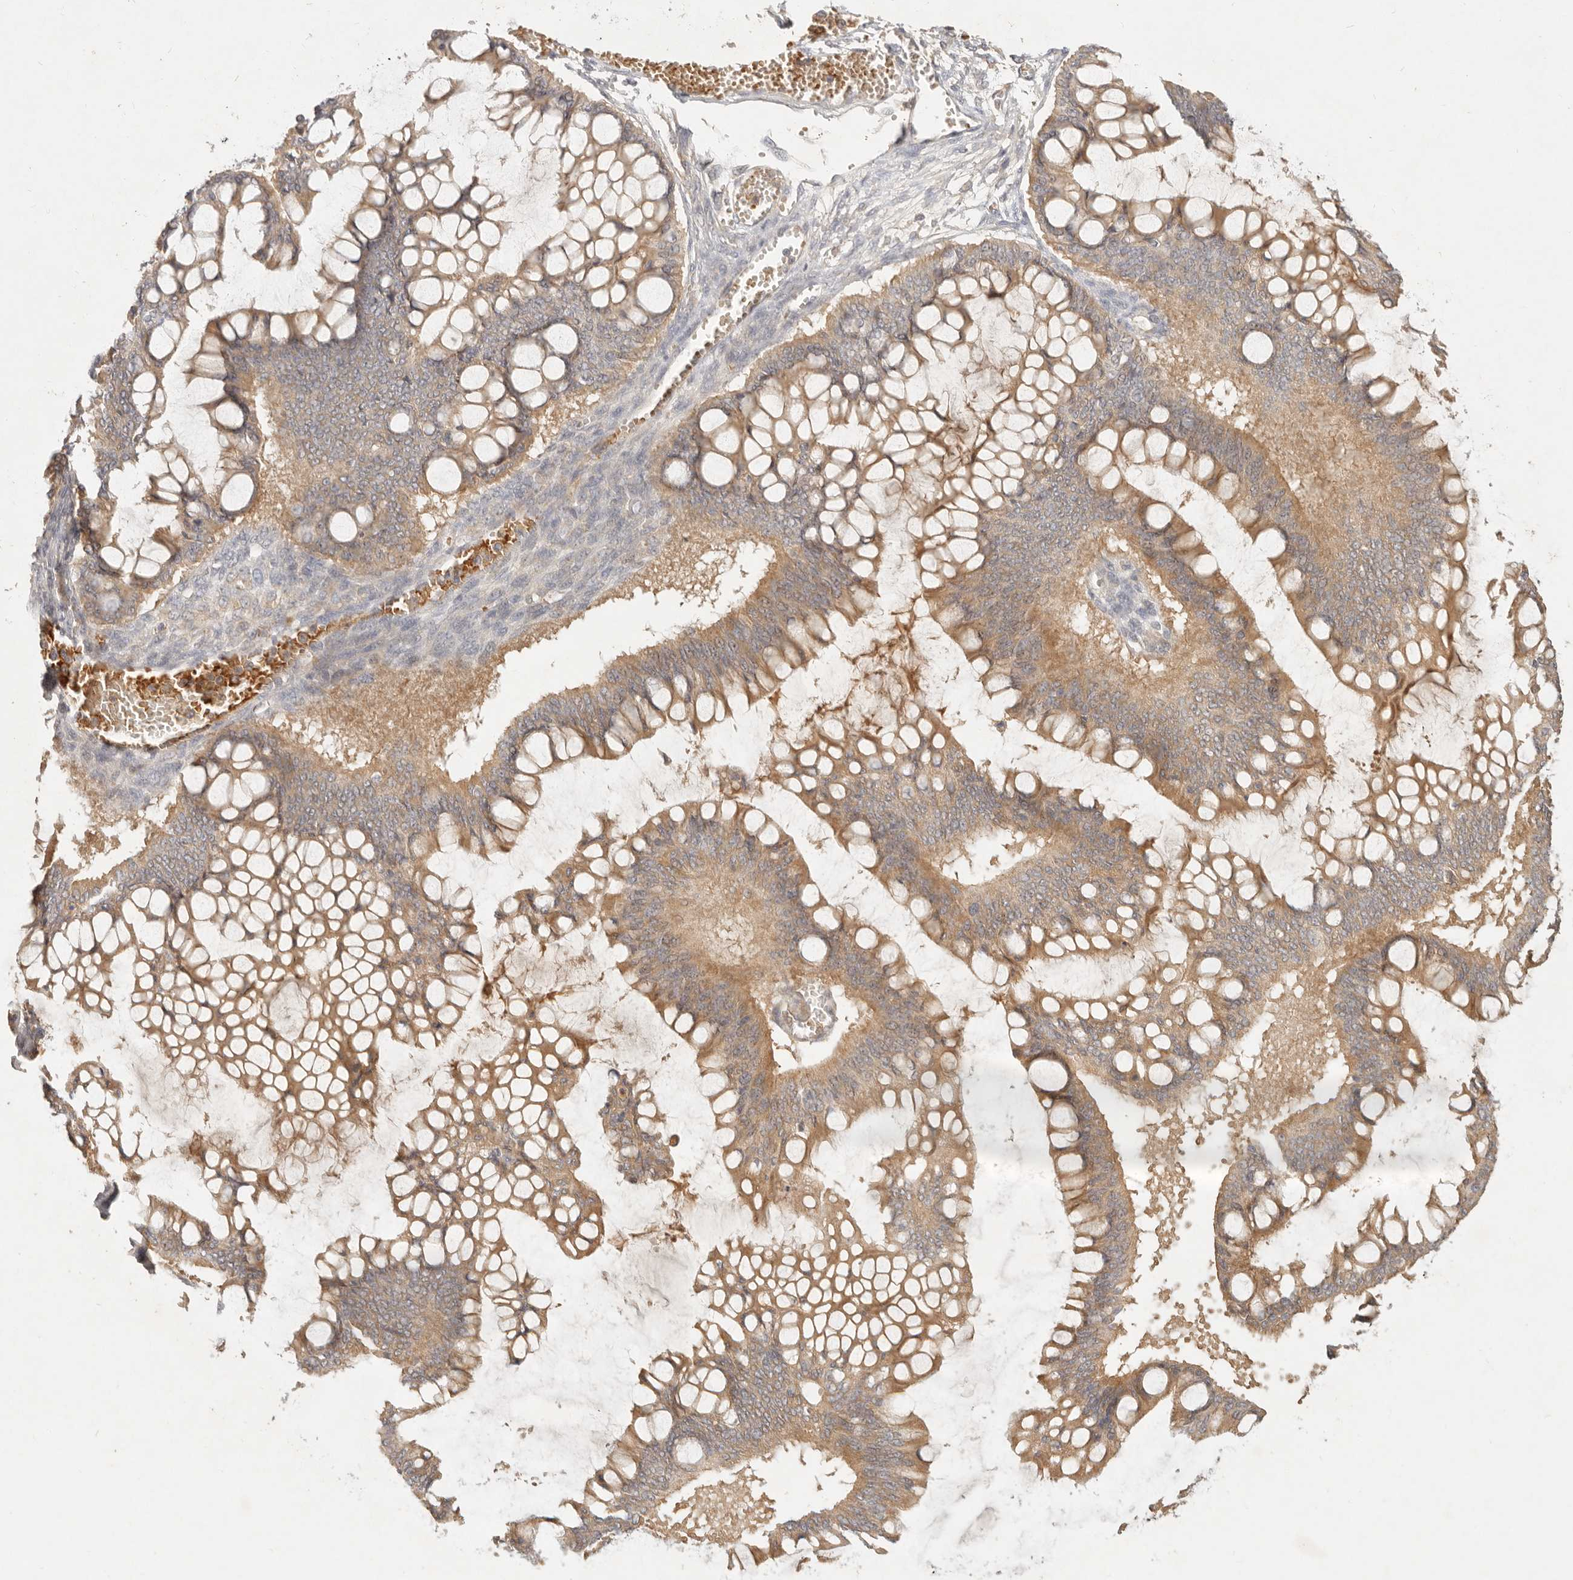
{"staining": {"intensity": "moderate", "quantity": ">75%", "location": "cytoplasmic/membranous"}, "tissue": "ovarian cancer", "cell_type": "Tumor cells", "image_type": "cancer", "snomed": [{"axis": "morphology", "description": "Cystadenocarcinoma, mucinous, NOS"}, {"axis": "topography", "description": "Ovary"}], "caption": "Immunohistochemical staining of human ovarian cancer demonstrates moderate cytoplasmic/membranous protein expression in approximately >75% of tumor cells. The protein of interest is stained brown, and the nuclei are stained in blue (DAB IHC with brightfield microscopy, high magnification).", "gene": "FREM2", "patient": {"sex": "female", "age": 73}}